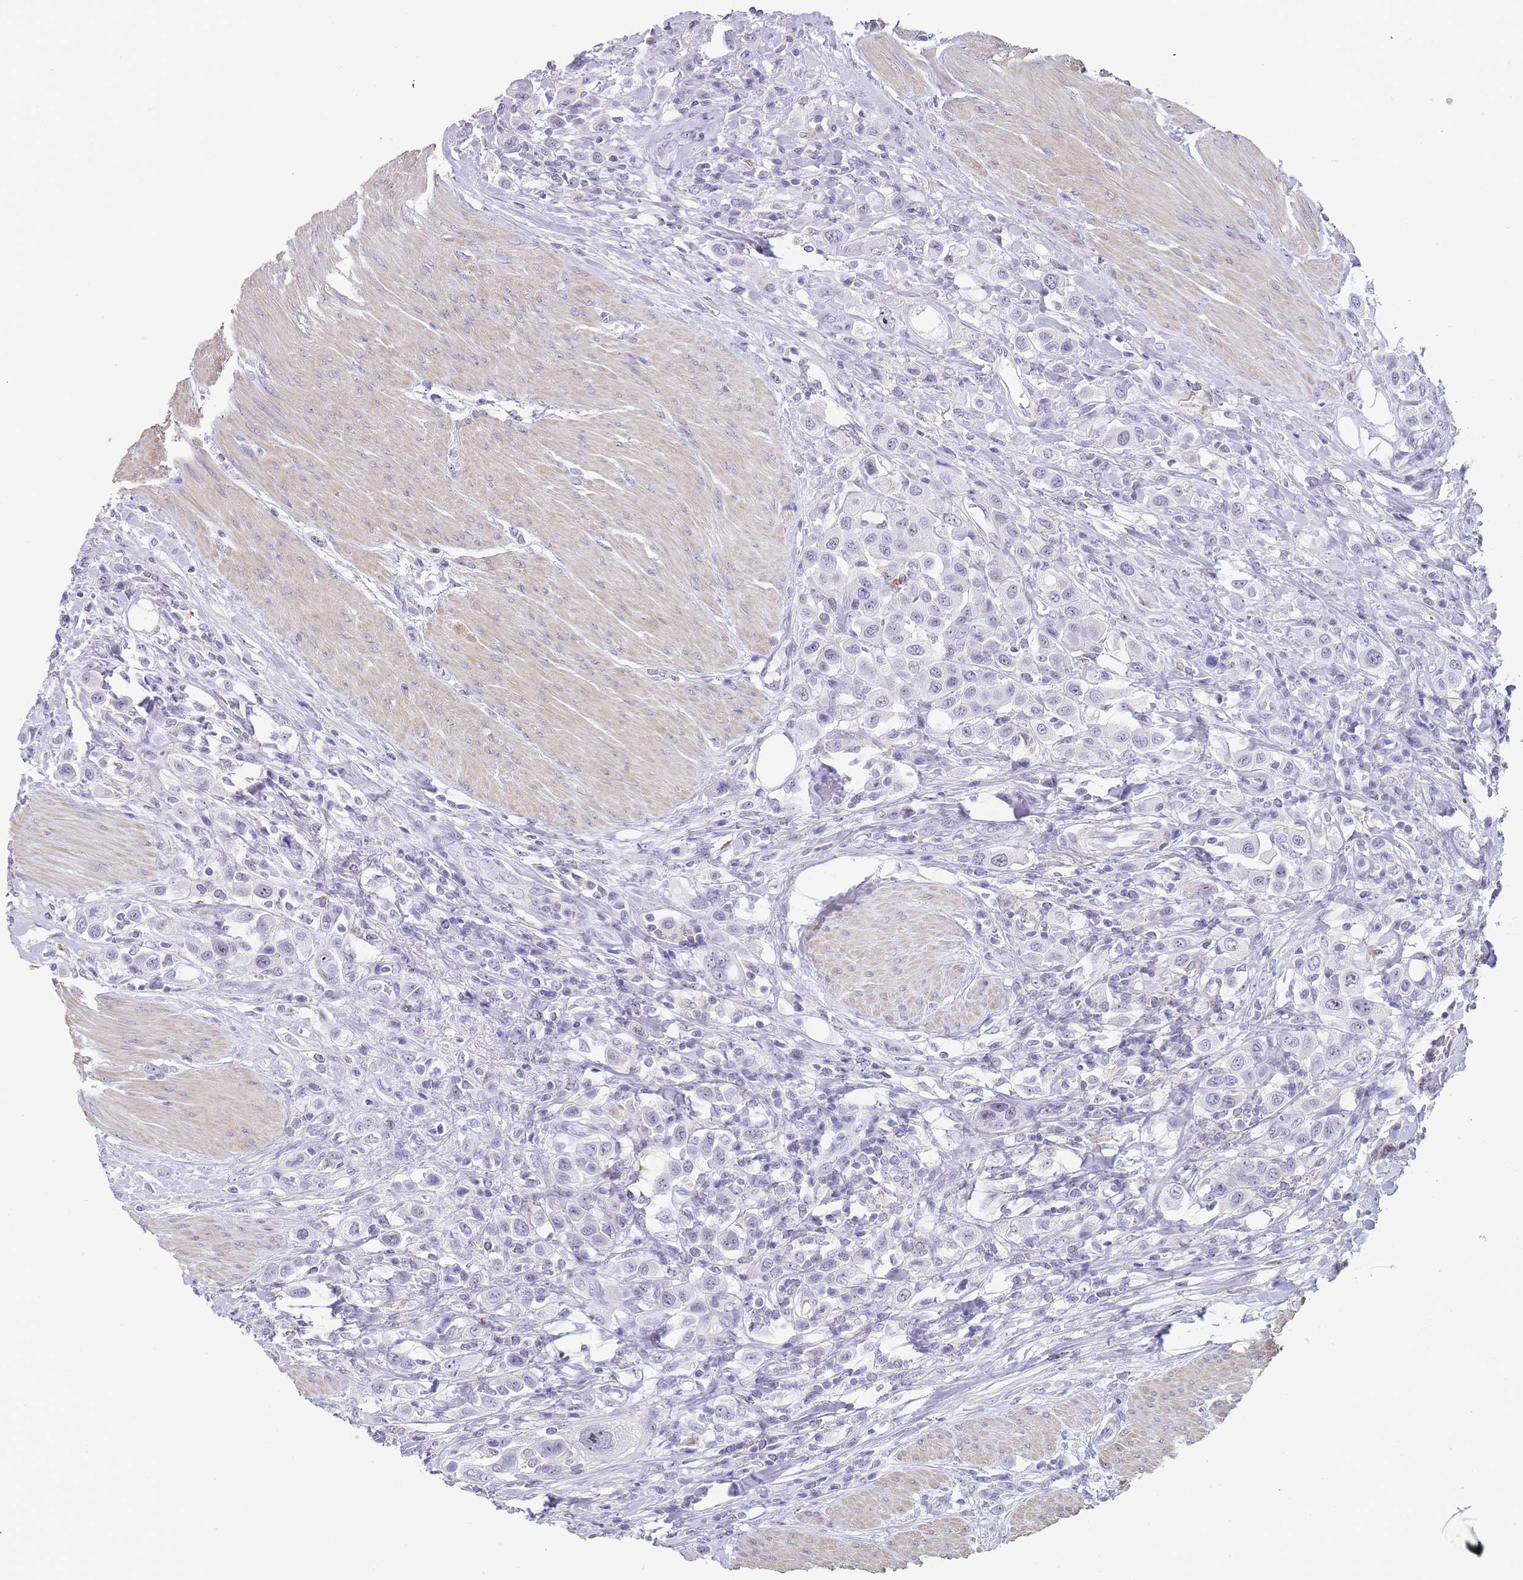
{"staining": {"intensity": "negative", "quantity": "none", "location": "none"}, "tissue": "urothelial cancer", "cell_type": "Tumor cells", "image_type": "cancer", "snomed": [{"axis": "morphology", "description": "Urothelial carcinoma, High grade"}, {"axis": "topography", "description": "Urinary bladder"}], "caption": "Tumor cells show no significant protein expression in urothelial cancer.", "gene": "NOP14", "patient": {"sex": "male", "age": 50}}